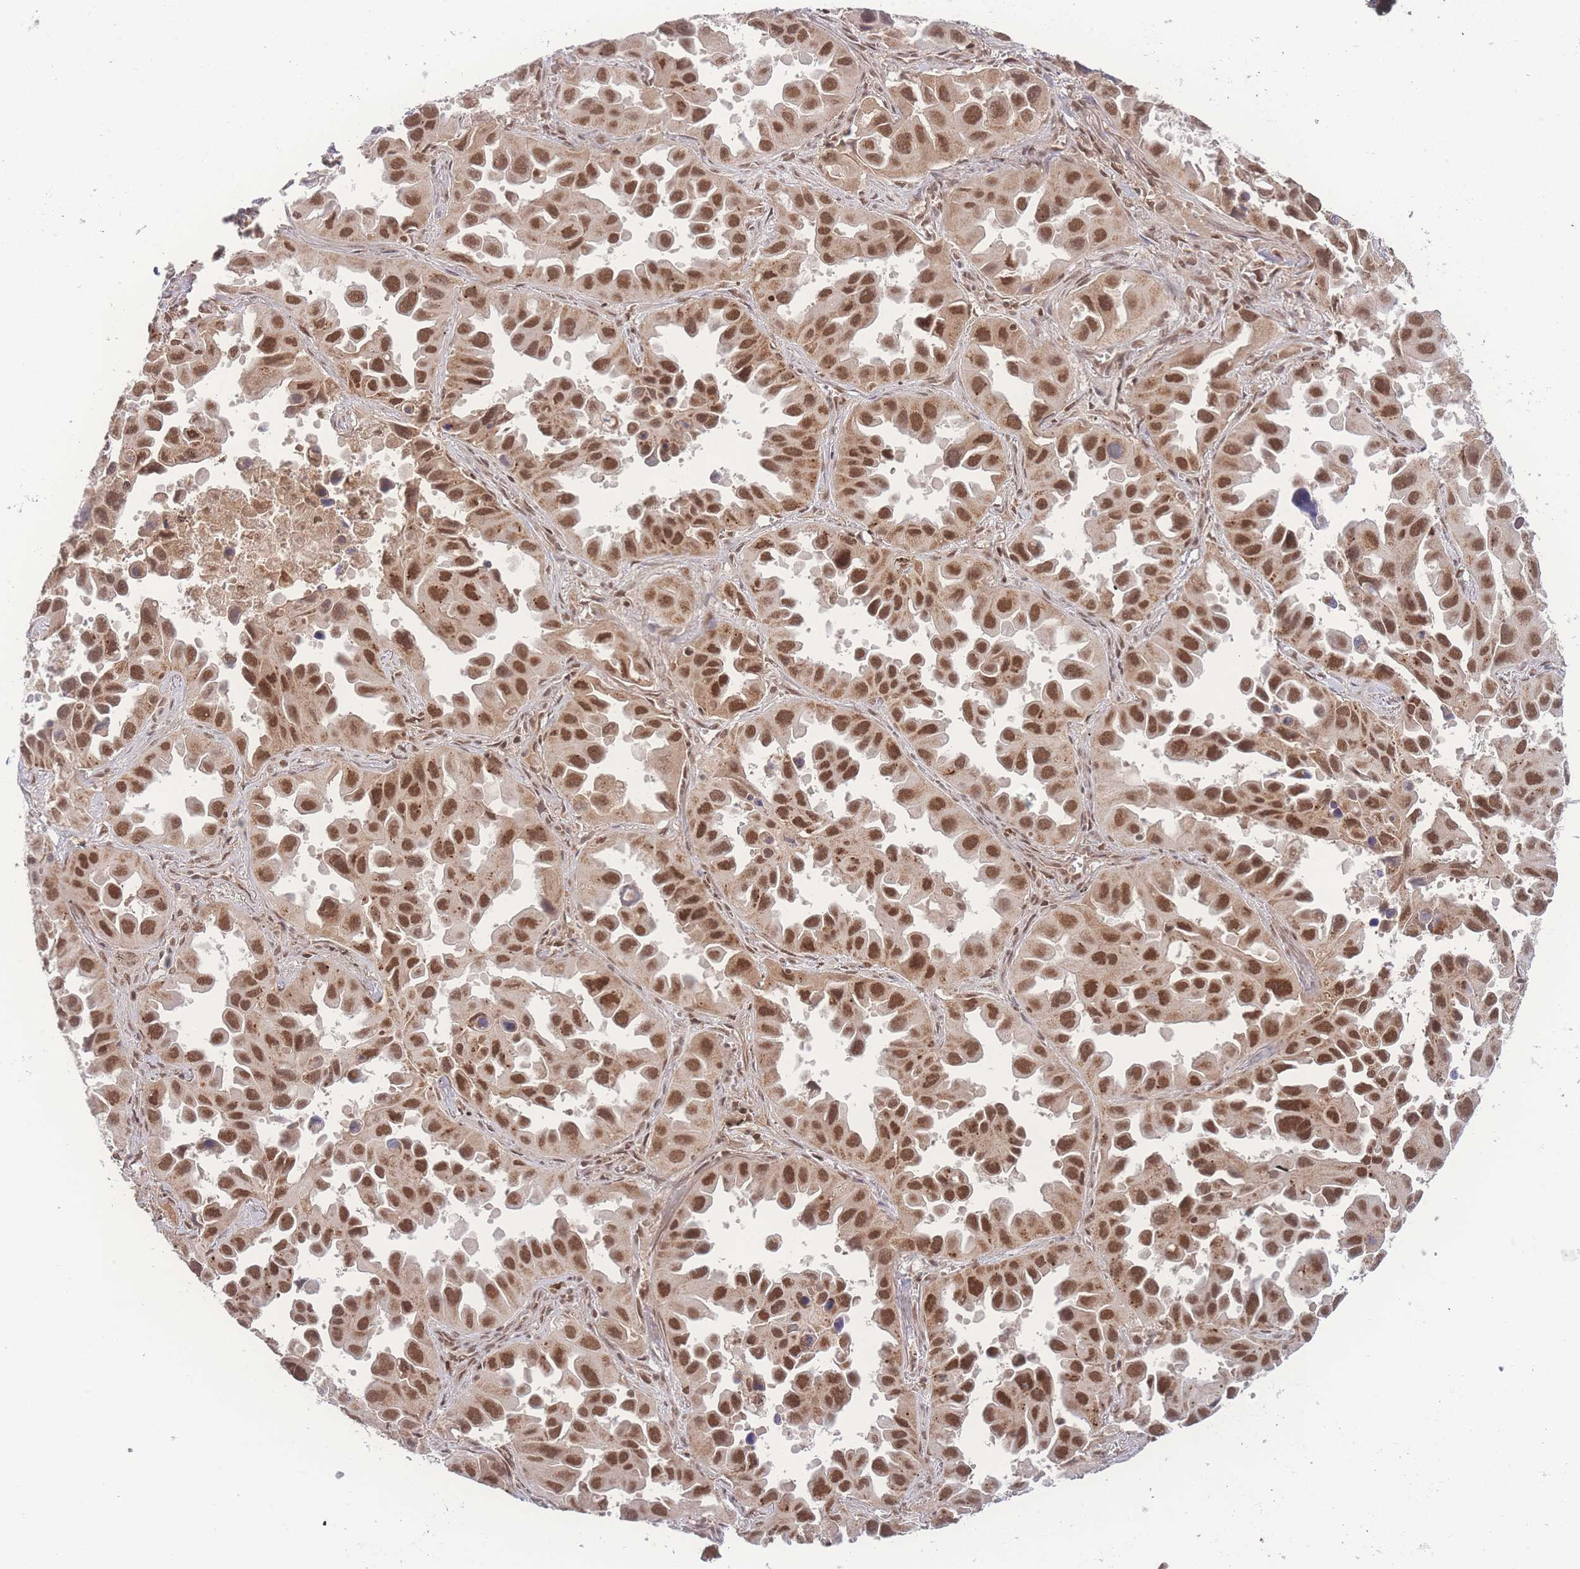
{"staining": {"intensity": "moderate", "quantity": ">75%", "location": "cytoplasmic/membranous,nuclear"}, "tissue": "lung cancer", "cell_type": "Tumor cells", "image_type": "cancer", "snomed": [{"axis": "morphology", "description": "Adenocarcinoma, NOS"}, {"axis": "topography", "description": "Lung"}], "caption": "The photomicrograph displays a brown stain indicating the presence of a protein in the cytoplasmic/membranous and nuclear of tumor cells in lung adenocarcinoma.", "gene": "RAVER1", "patient": {"sex": "male", "age": 66}}